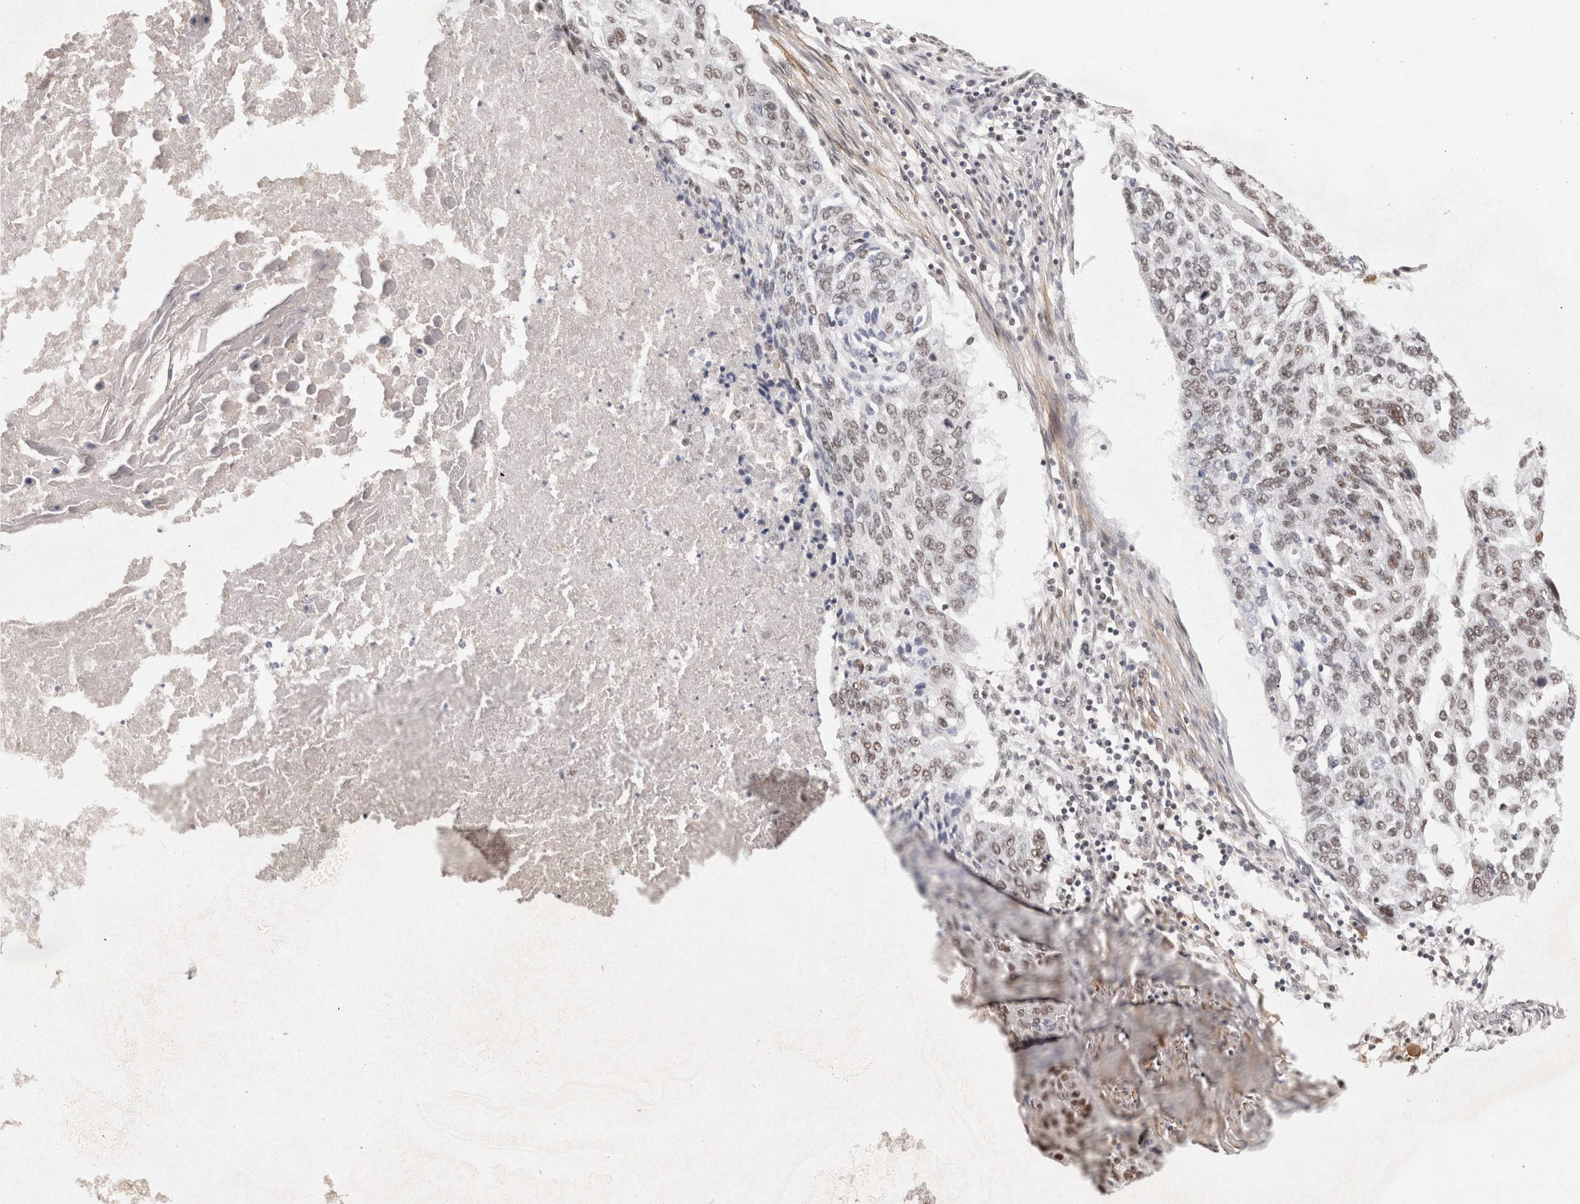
{"staining": {"intensity": "weak", "quantity": "25%-75%", "location": "nuclear"}, "tissue": "lung cancer", "cell_type": "Tumor cells", "image_type": "cancer", "snomed": [{"axis": "morphology", "description": "Squamous cell carcinoma, NOS"}, {"axis": "topography", "description": "Lung"}], "caption": "This is a histology image of immunohistochemistry (IHC) staining of lung cancer, which shows weak staining in the nuclear of tumor cells.", "gene": "ZNF830", "patient": {"sex": "female", "age": 63}}